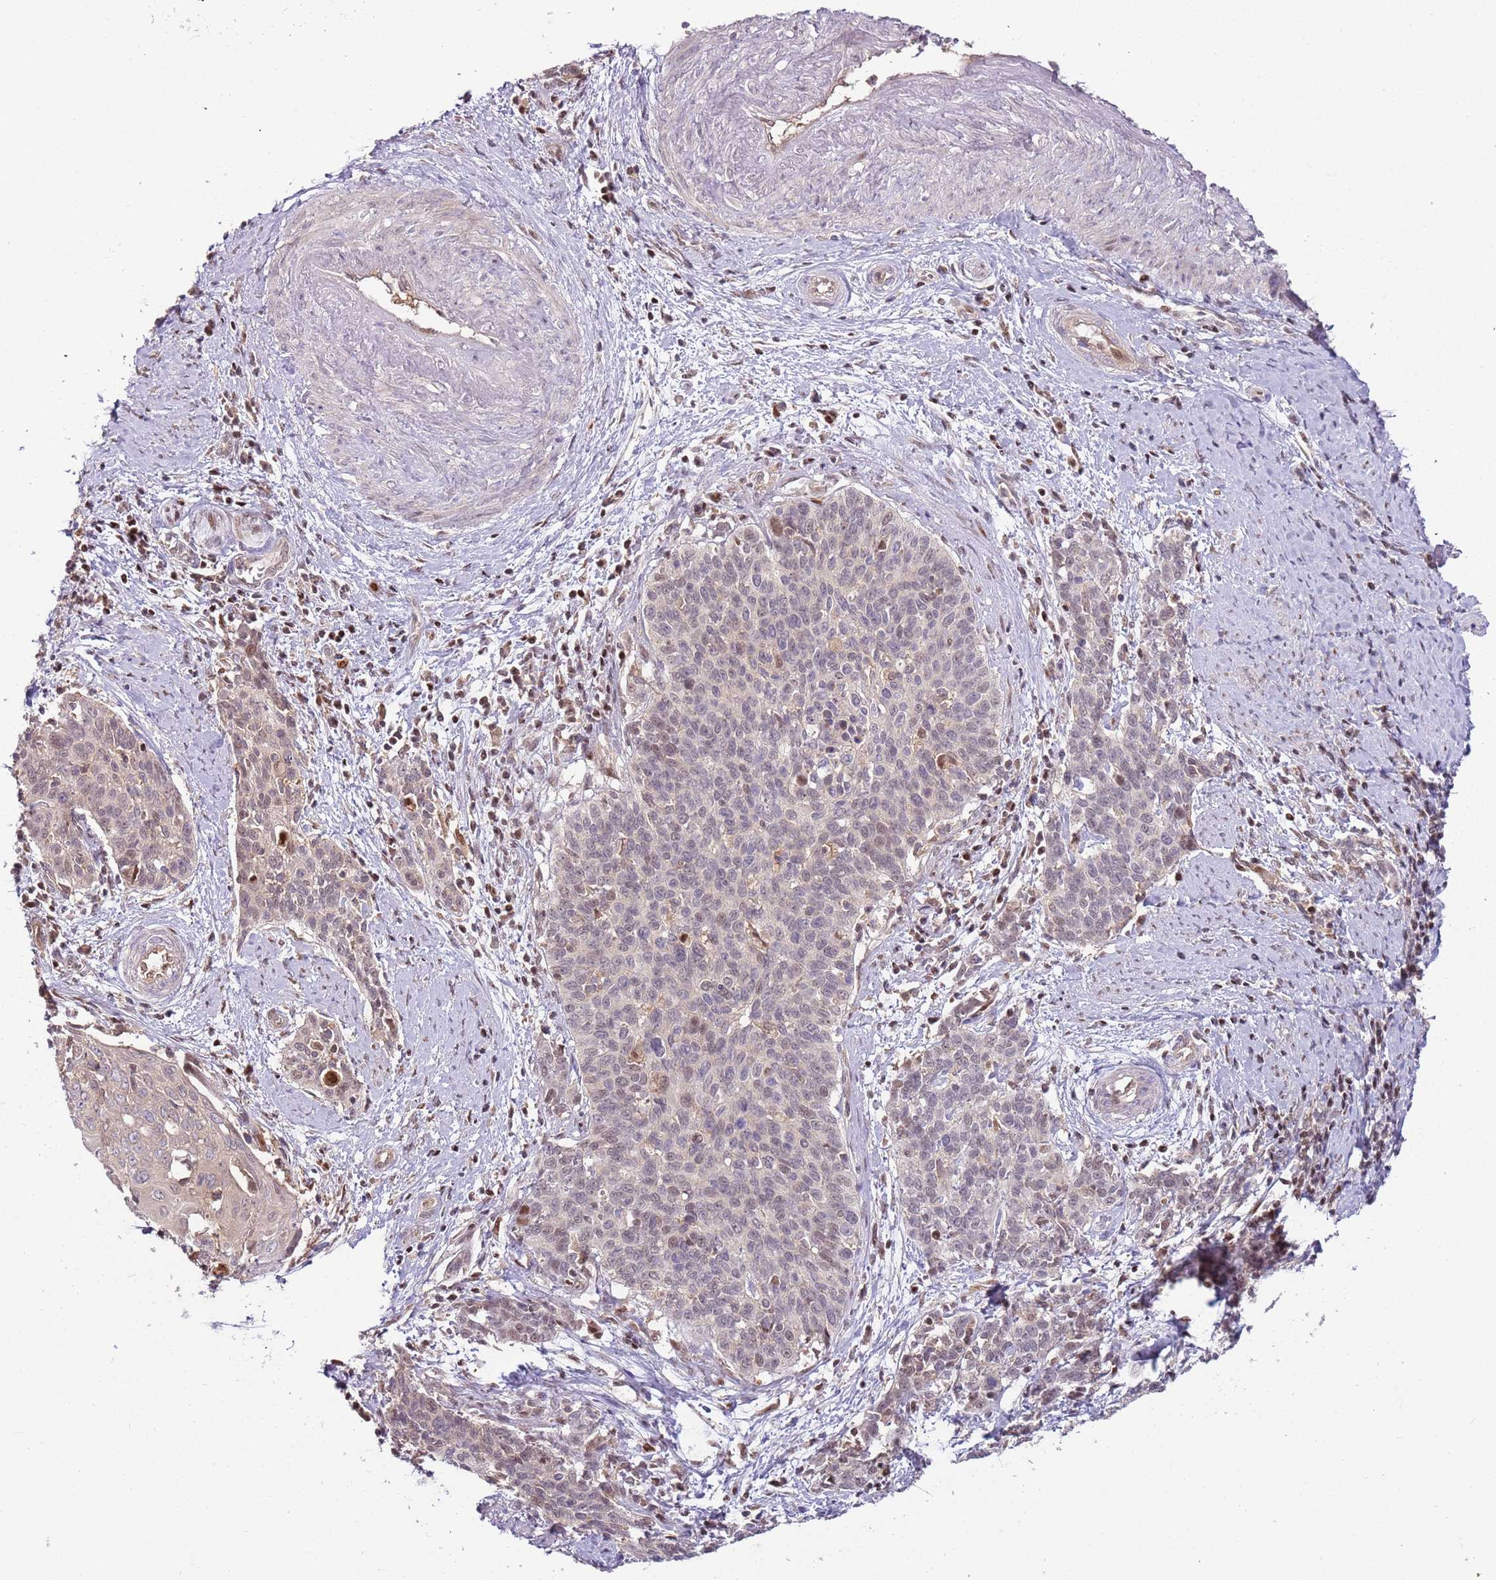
{"staining": {"intensity": "weak", "quantity": "<25%", "location": "nuclear"}, "tissue": "cervical cancer", "cell_type": "Tumor cells", "image_type": "cancer", "snomed": [{"axis": "morphology", "description": "Squamous cell carcinoma, NOS"}, {"axis": "topography", "description": "Cervix"}], "caption": "Histopathology image shows no protein positivity in tumor cells of squamous cell carcinoma (cervical) tissue. Brightfield microscopy of IHC stained with DAB (3,3'-diaminobenzidine) (brown) and hematoxylin (blue), captured at high magnification.", "gene": "GSTO2", "patient": {"sex": "female", "age": 39}}